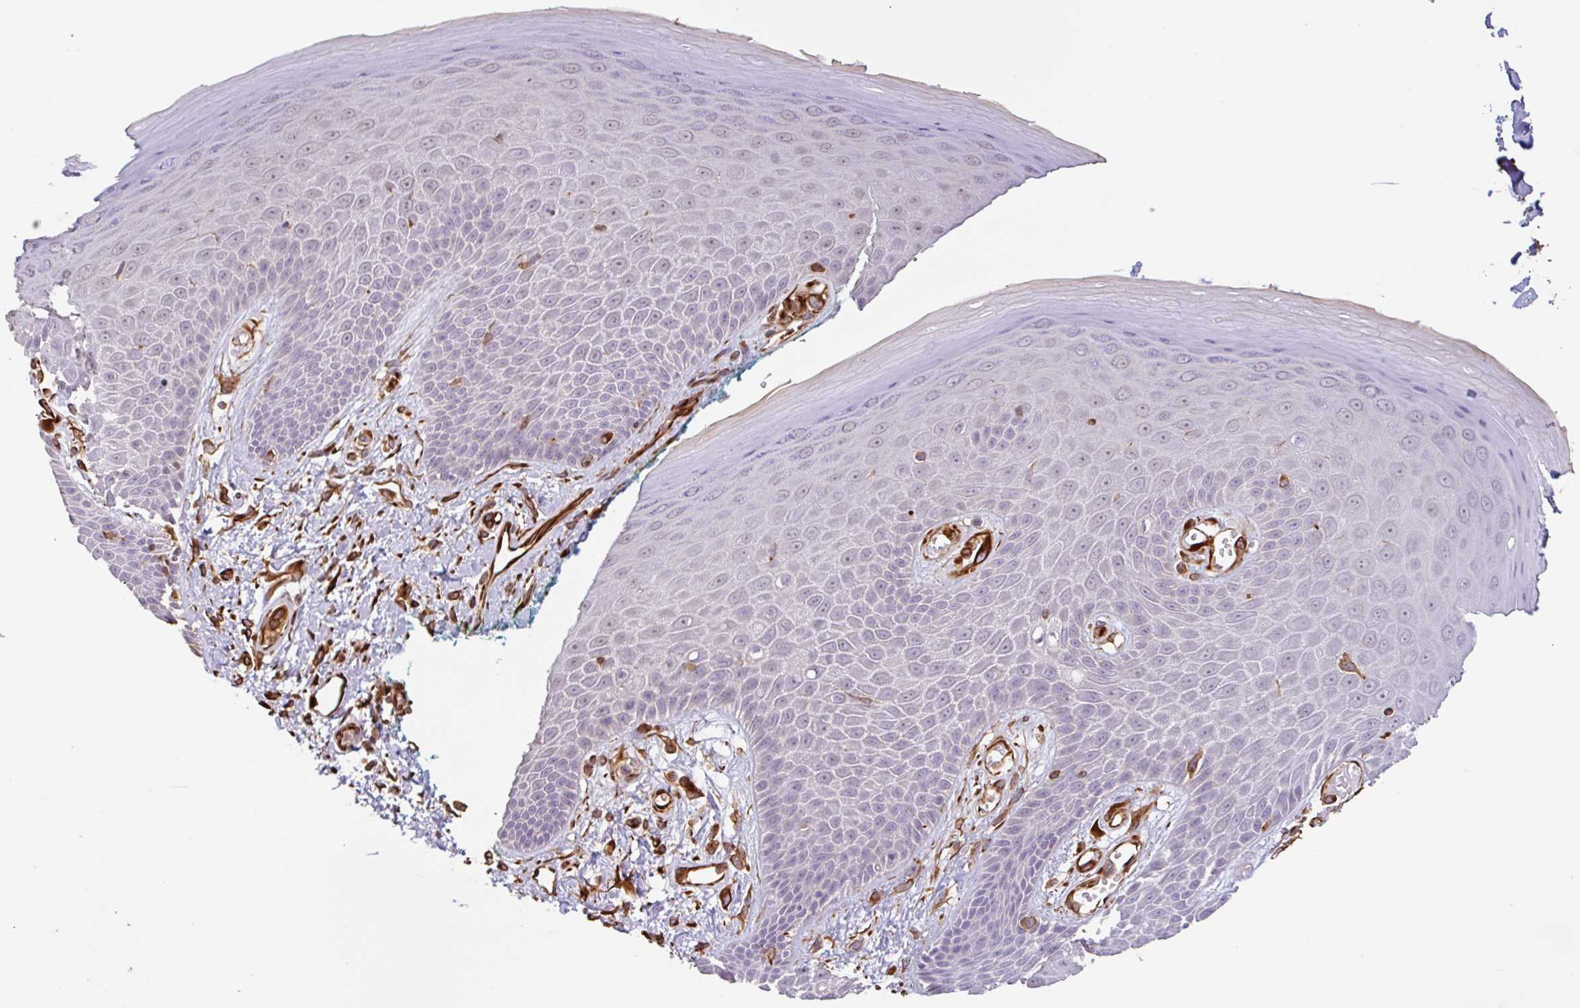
{"staining": {"intensity": "negative", "quantity": "none", "location": "none"}, "tissue": "skin", "cell_type": "Epidermal cells", "image_type": "normal", "snomed": [{"axis": "morphology", "description": "Normal tissue, NOS"}, {"axis": "topography", "description": "Anal"}, {"axis": "topography", "description": "Peripheral nerve tissue"}], "caption": "Protein analysis of unremarkable skin exhibits no significant expression in epidermal cells. (Stains: DAB immunohistochemistry with hematoxylin counter stain, Microscopy: brightfield microscopy at high magnification).", "gene": "ZNF790", "patient": {"sex": "male", "age": 78}}